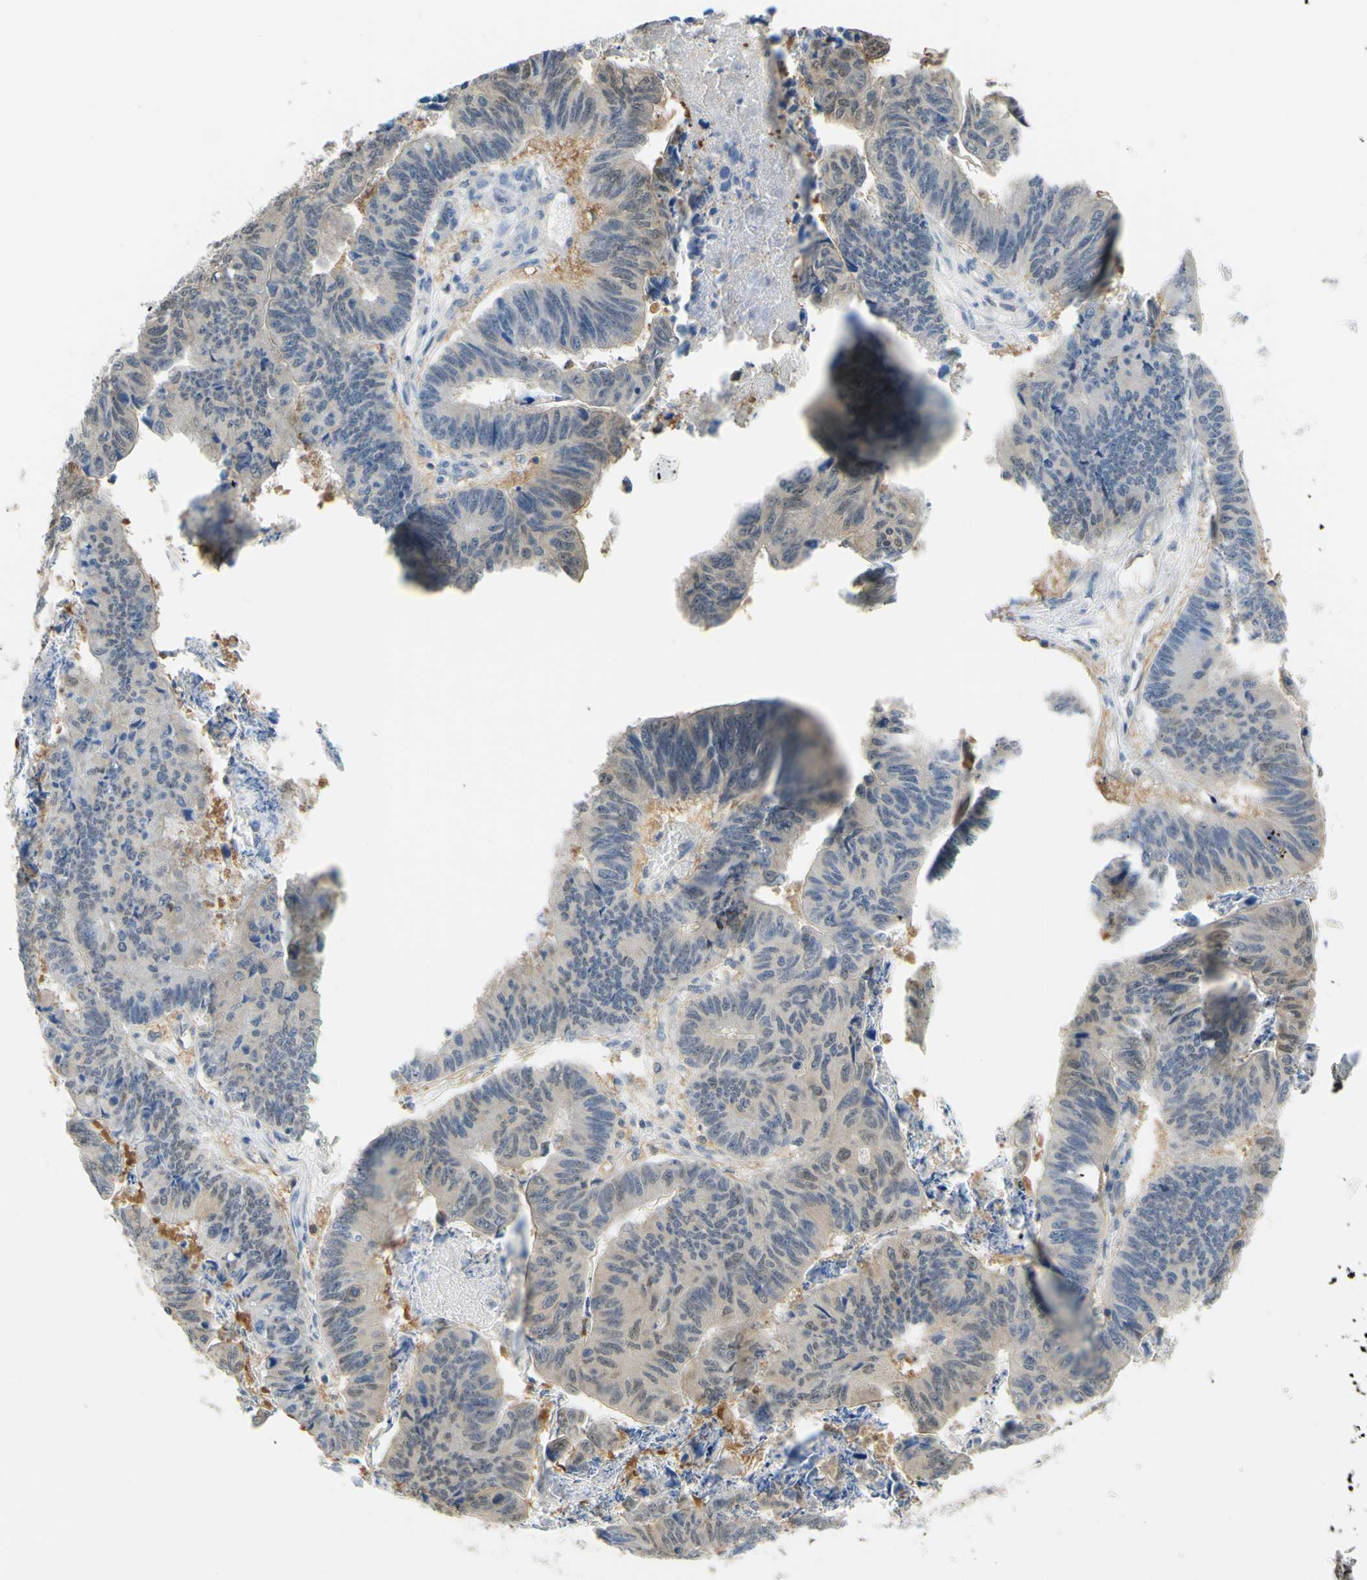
{"staining": {"intensity": "weak", "quantity": "<25%", "location": "cytoplasmic/membranous"}, "tissue": "stomach cancer", "cell_type": "Tumor cells", "image_type": "cancer", "snomed": [{"axis": "morphology", "description": "Adenocarcinoma, NOS"}, {"axis": "topography", "description": "Stomach, lower"}], "caption": "This image is of adenocarcinoma (stomach) stained with IHC to label a protein in brown with the nuclei are counter-stained blue. There is no staining in tumor cells.", "gene": "UPK3B", "patient": {"sex": "male", "age": 77}}